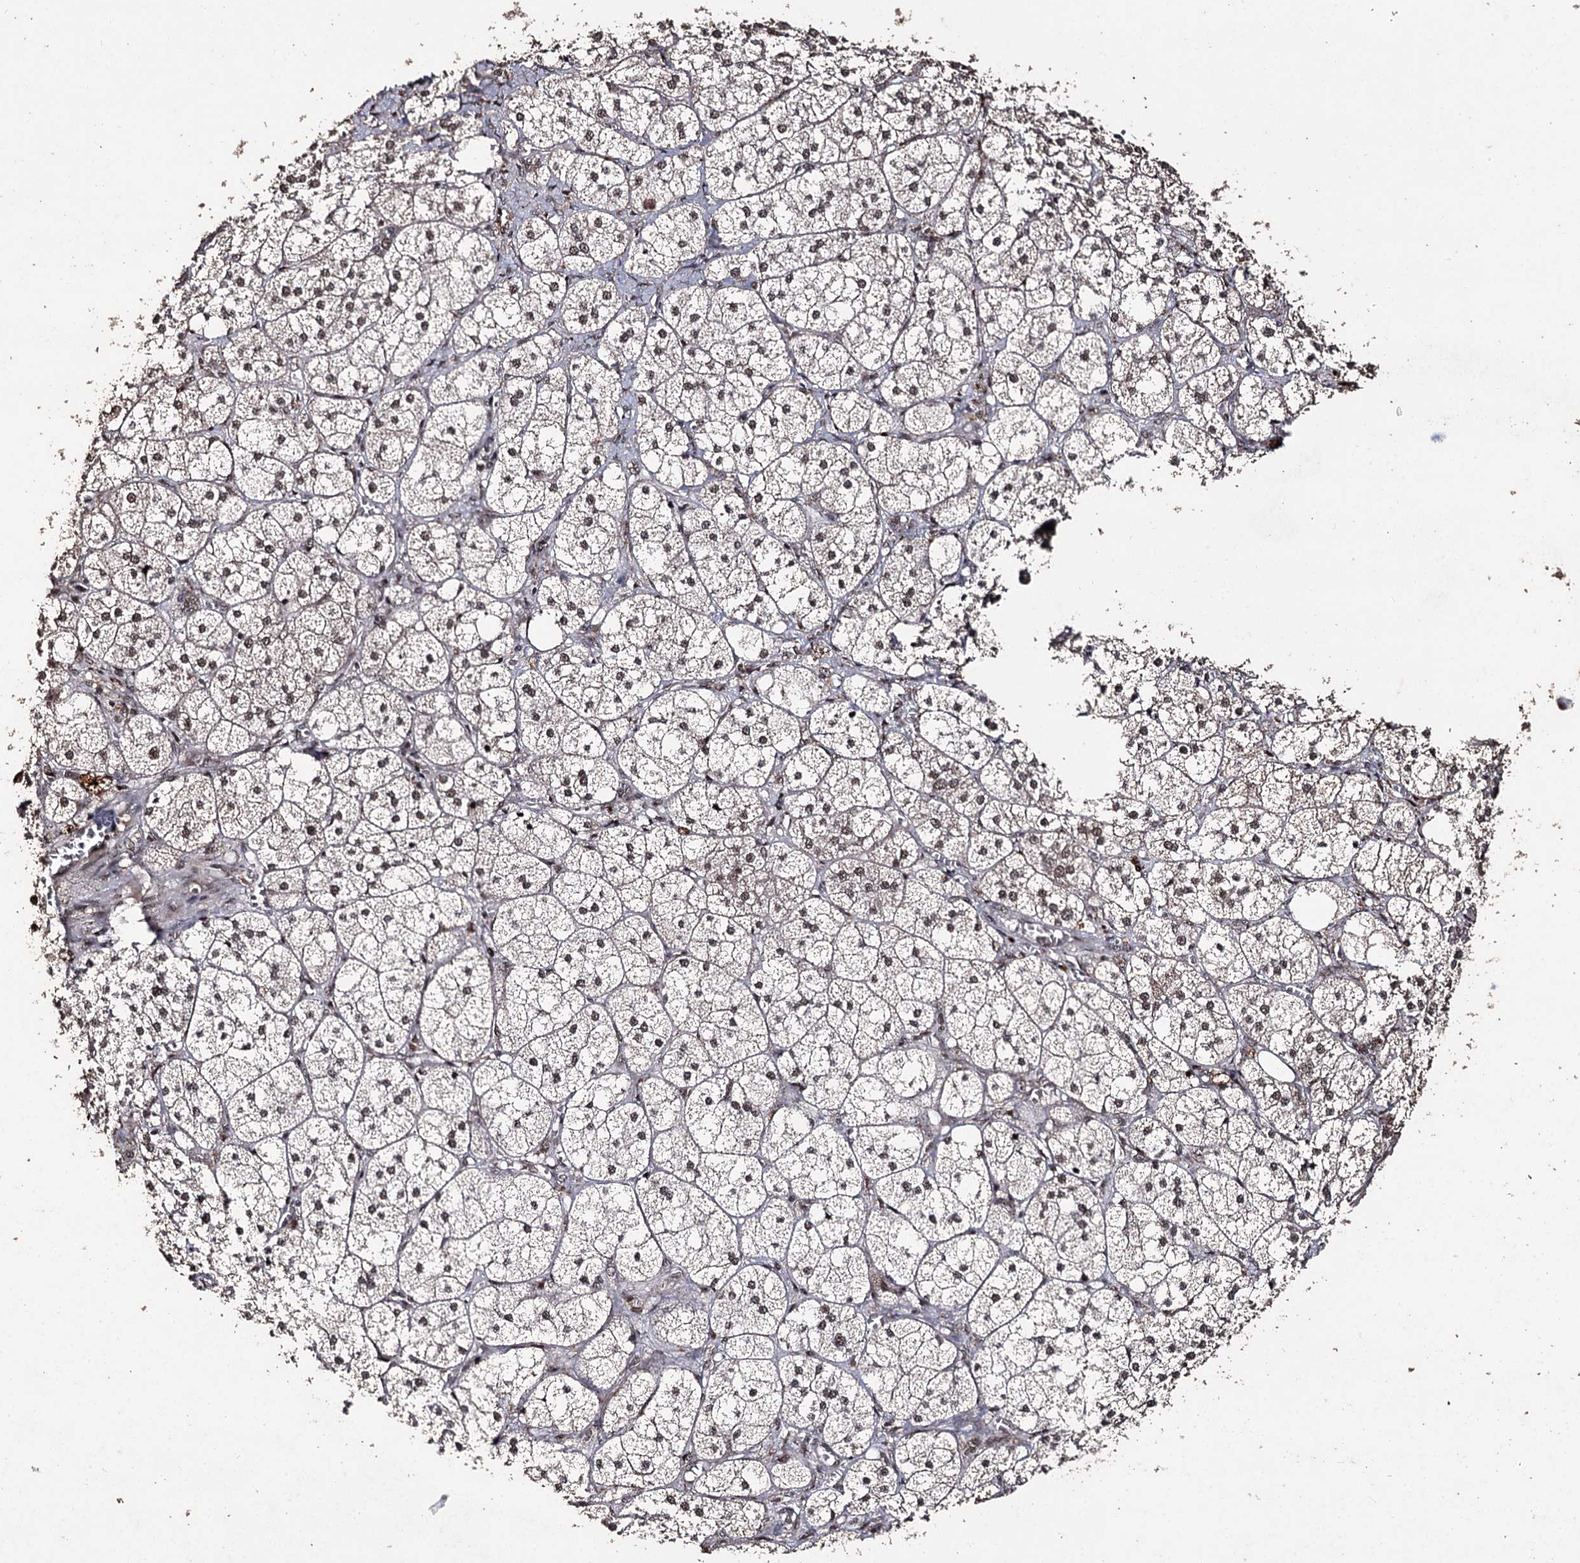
{"staining": {"intensity": "strong", "quantity": "25%-75%", "location": "cytoplasmic/membranous,nuclear"}, "tissue": "adrenal gland", "cell_type": "Glandular cells", "image_type": "normal", "snomed": [{"axis": "morphology", "description": "Normal tissue, NOS"}, {"axis": "topography", "description": "Adrenal gland"}], "caption": "Glandular cells exhibit strong cytoplasmic/membranous,nuclear staining in about 25%-75% of cells in normal adrenal gland. (IHC, brightfield microscopy, high magnification).", "gene": "U2SURP", "patient": {"sex": "female", "age": 61}}